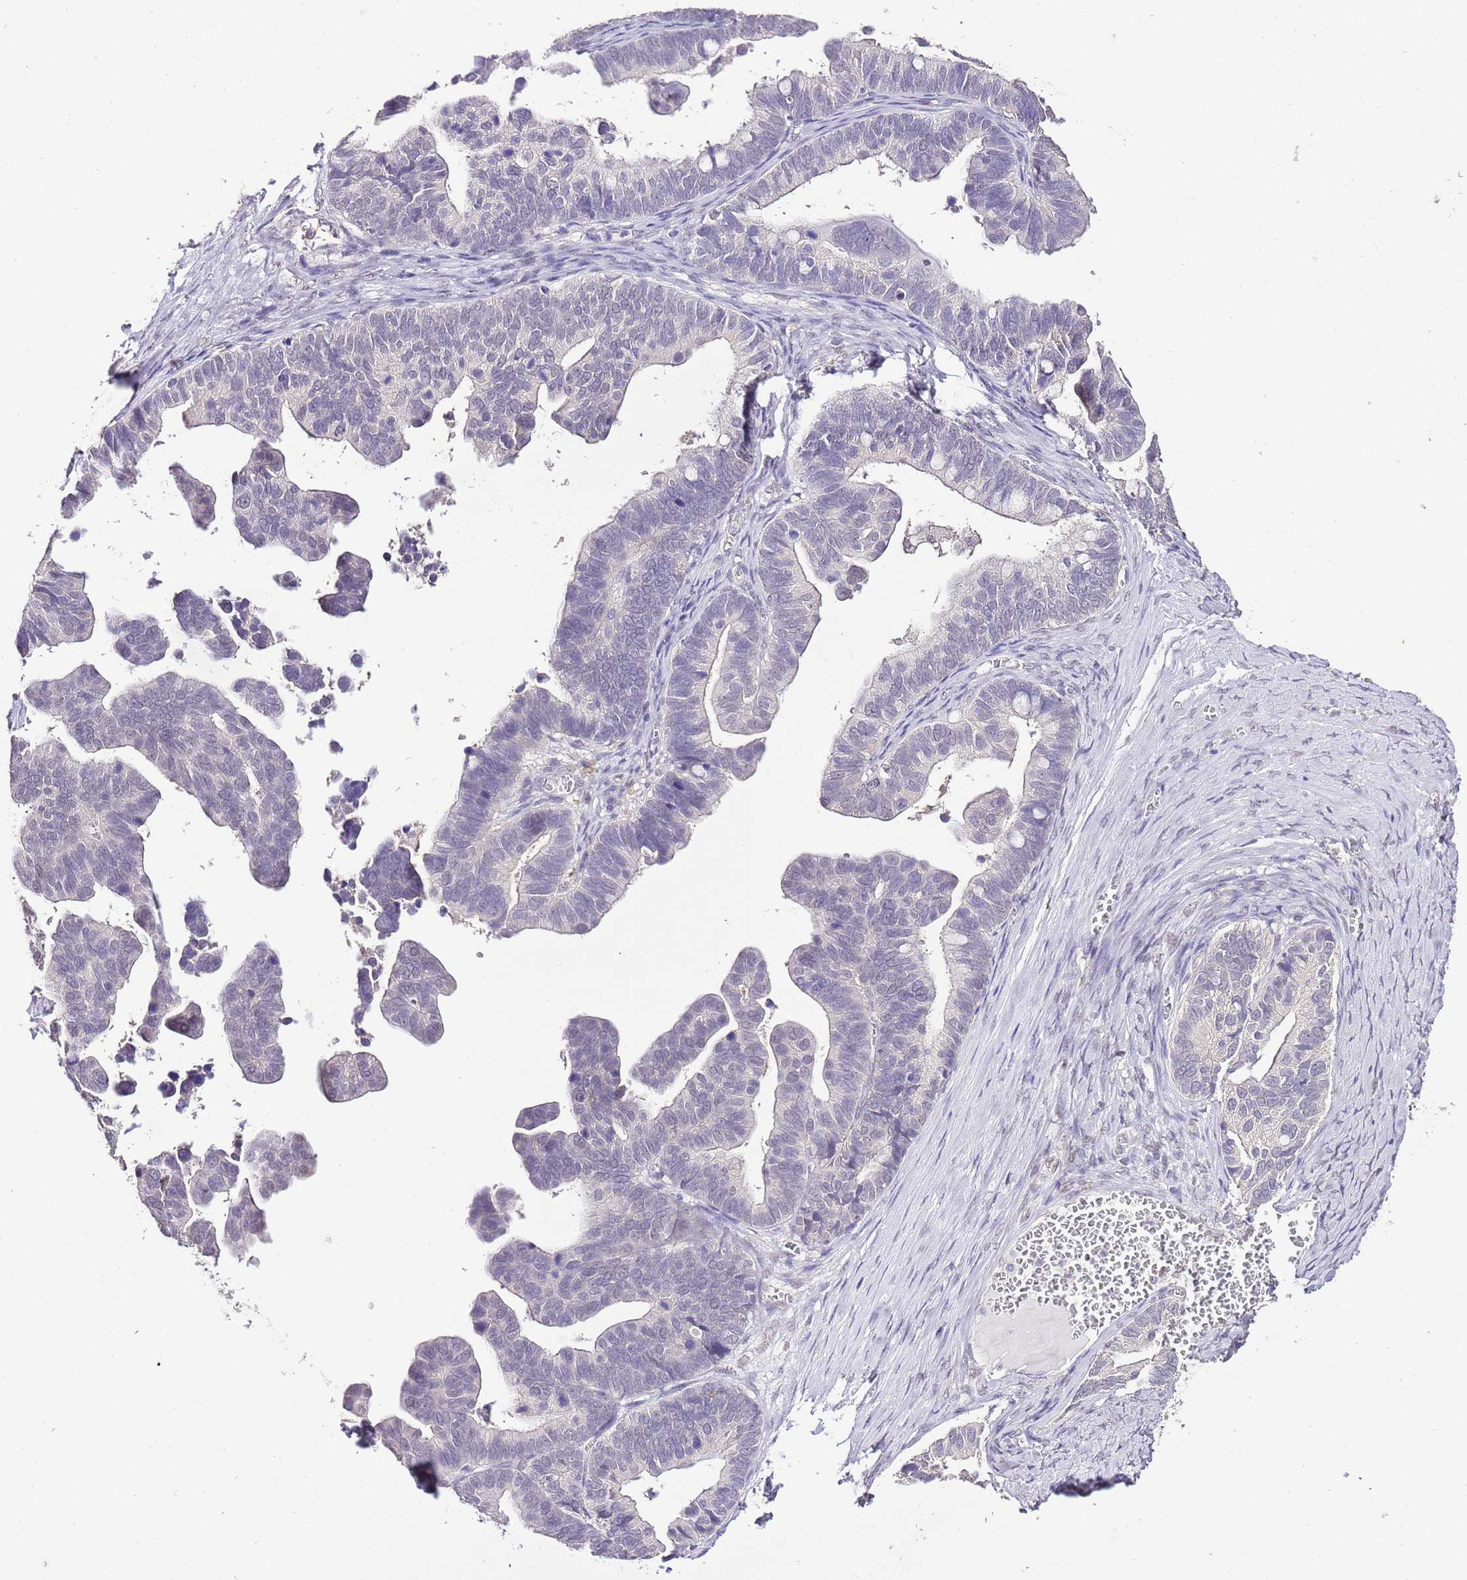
{"staining": {"intensity": "negative", "quantity": "none", "location": "none"}, "tissue": "ovarian cancer", "cell_type": "Tumor cells", "image_type": "cancer", "snomed": [{"axis": "morphology", "description": "Cystadenocarcinoma, serous, NOS"}, {"axis": "topography", "description": "Ovary"}], "caption": "High power microscopy image of an IHC micrograph of ovarian cancer, revealing no significant staining in tumor cells.", "gene": "IZUMO4", "patient": {"sex": "female", "age": 56}}